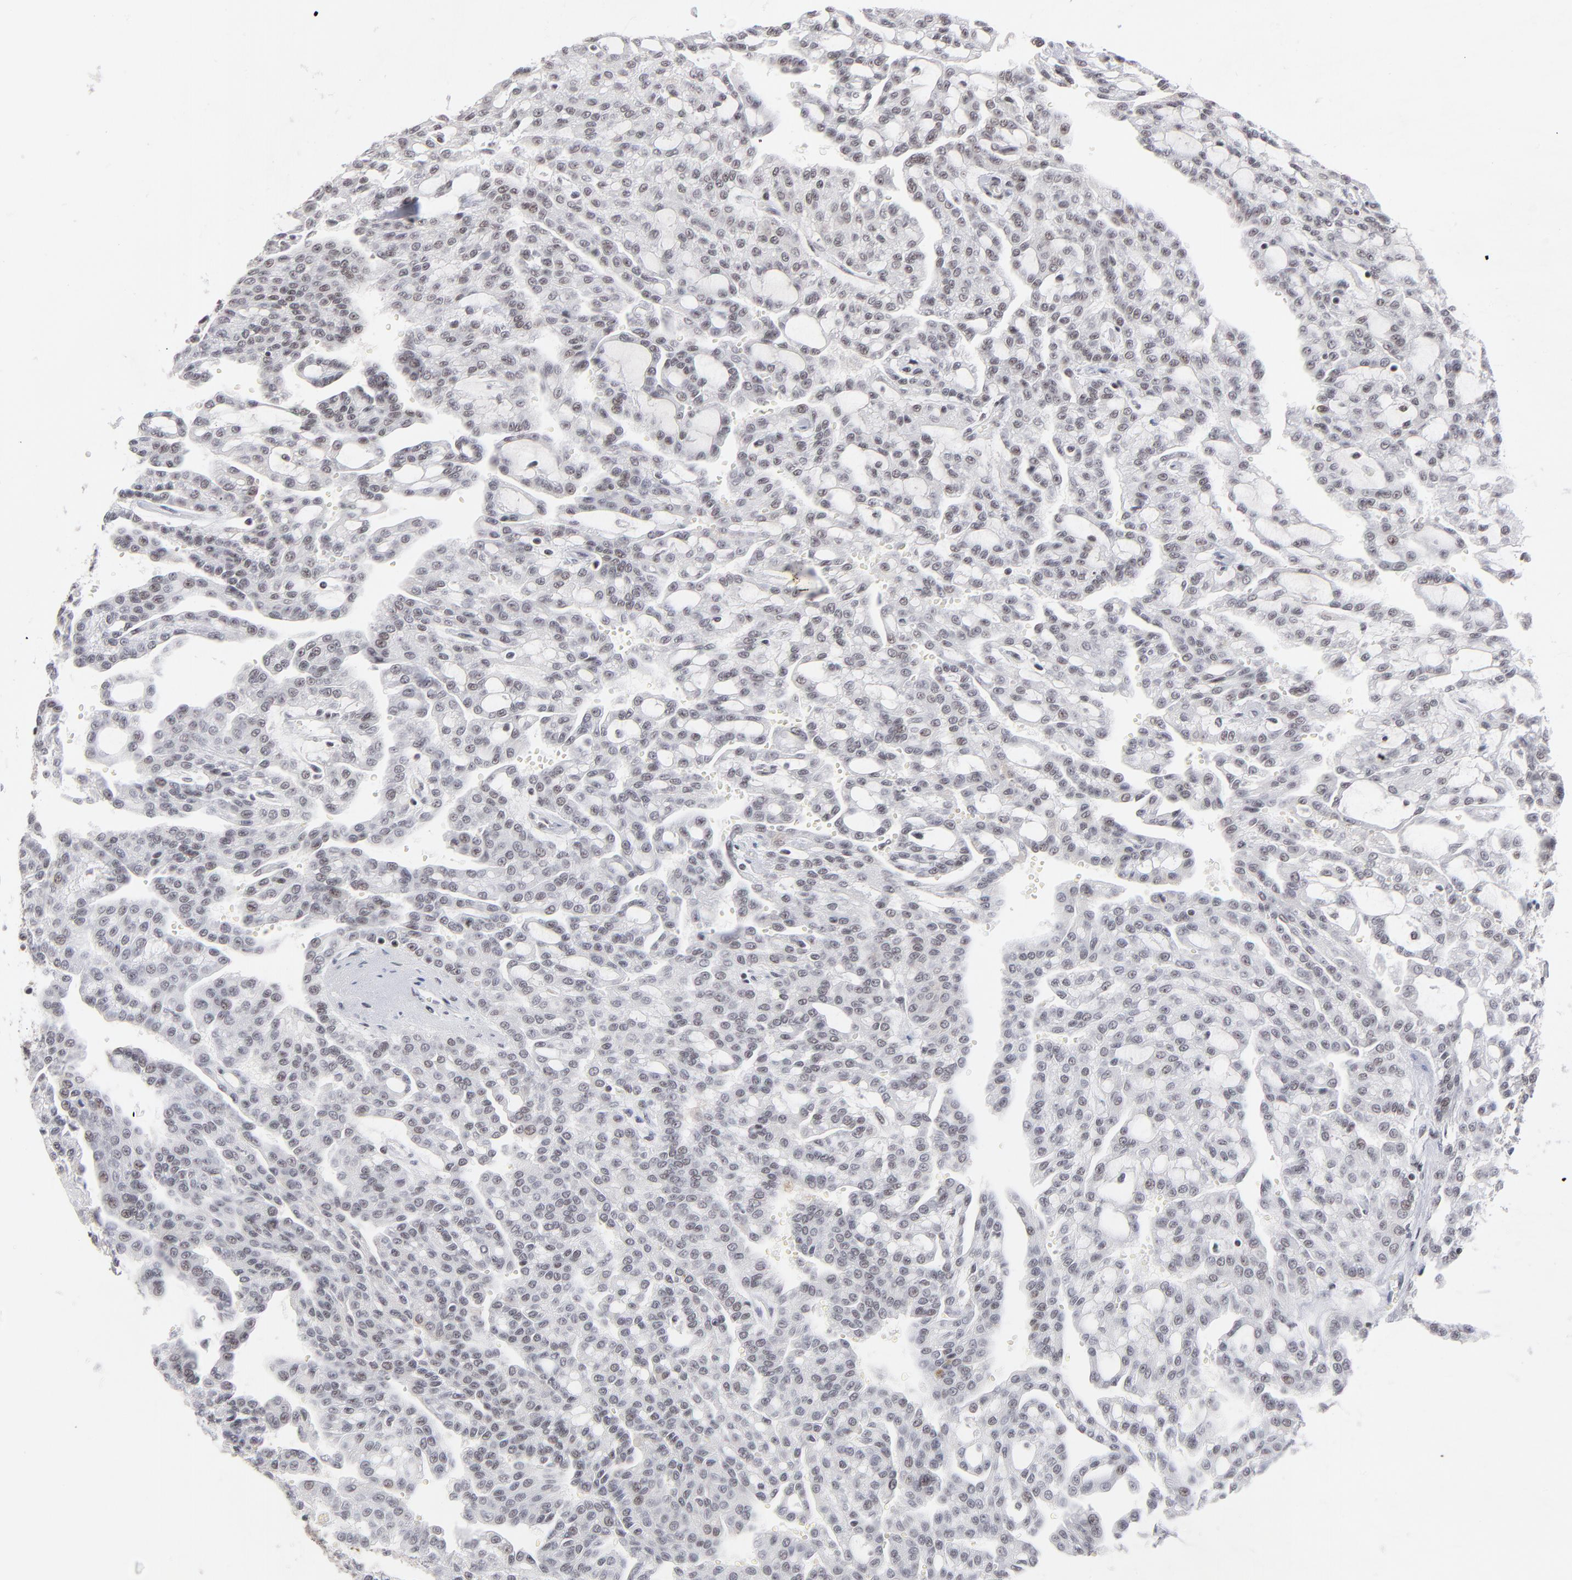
{"staining": {"intensity": "negative", "quantity": "none", "location": "none"}, "tissue": "renal cancer", "cell_type": "Tumor cells", "image_type": "cancer", "snomed": [{"axis": "morphology", "description": "Adenocarcinoma, NOS"}, {"axis": "topography", "description": "Kidney"}], "caption": "DAB (3,3'-diaminobenzidine) immunohistochemical staining of renal adenocarcinoma displays no significant staining in tumor cells. (Immunohistochemistry (ihc), brightfield microscopy, high magnification).", "gene": "ZNF143", "patient": {"sex": "male", "age": 63}}